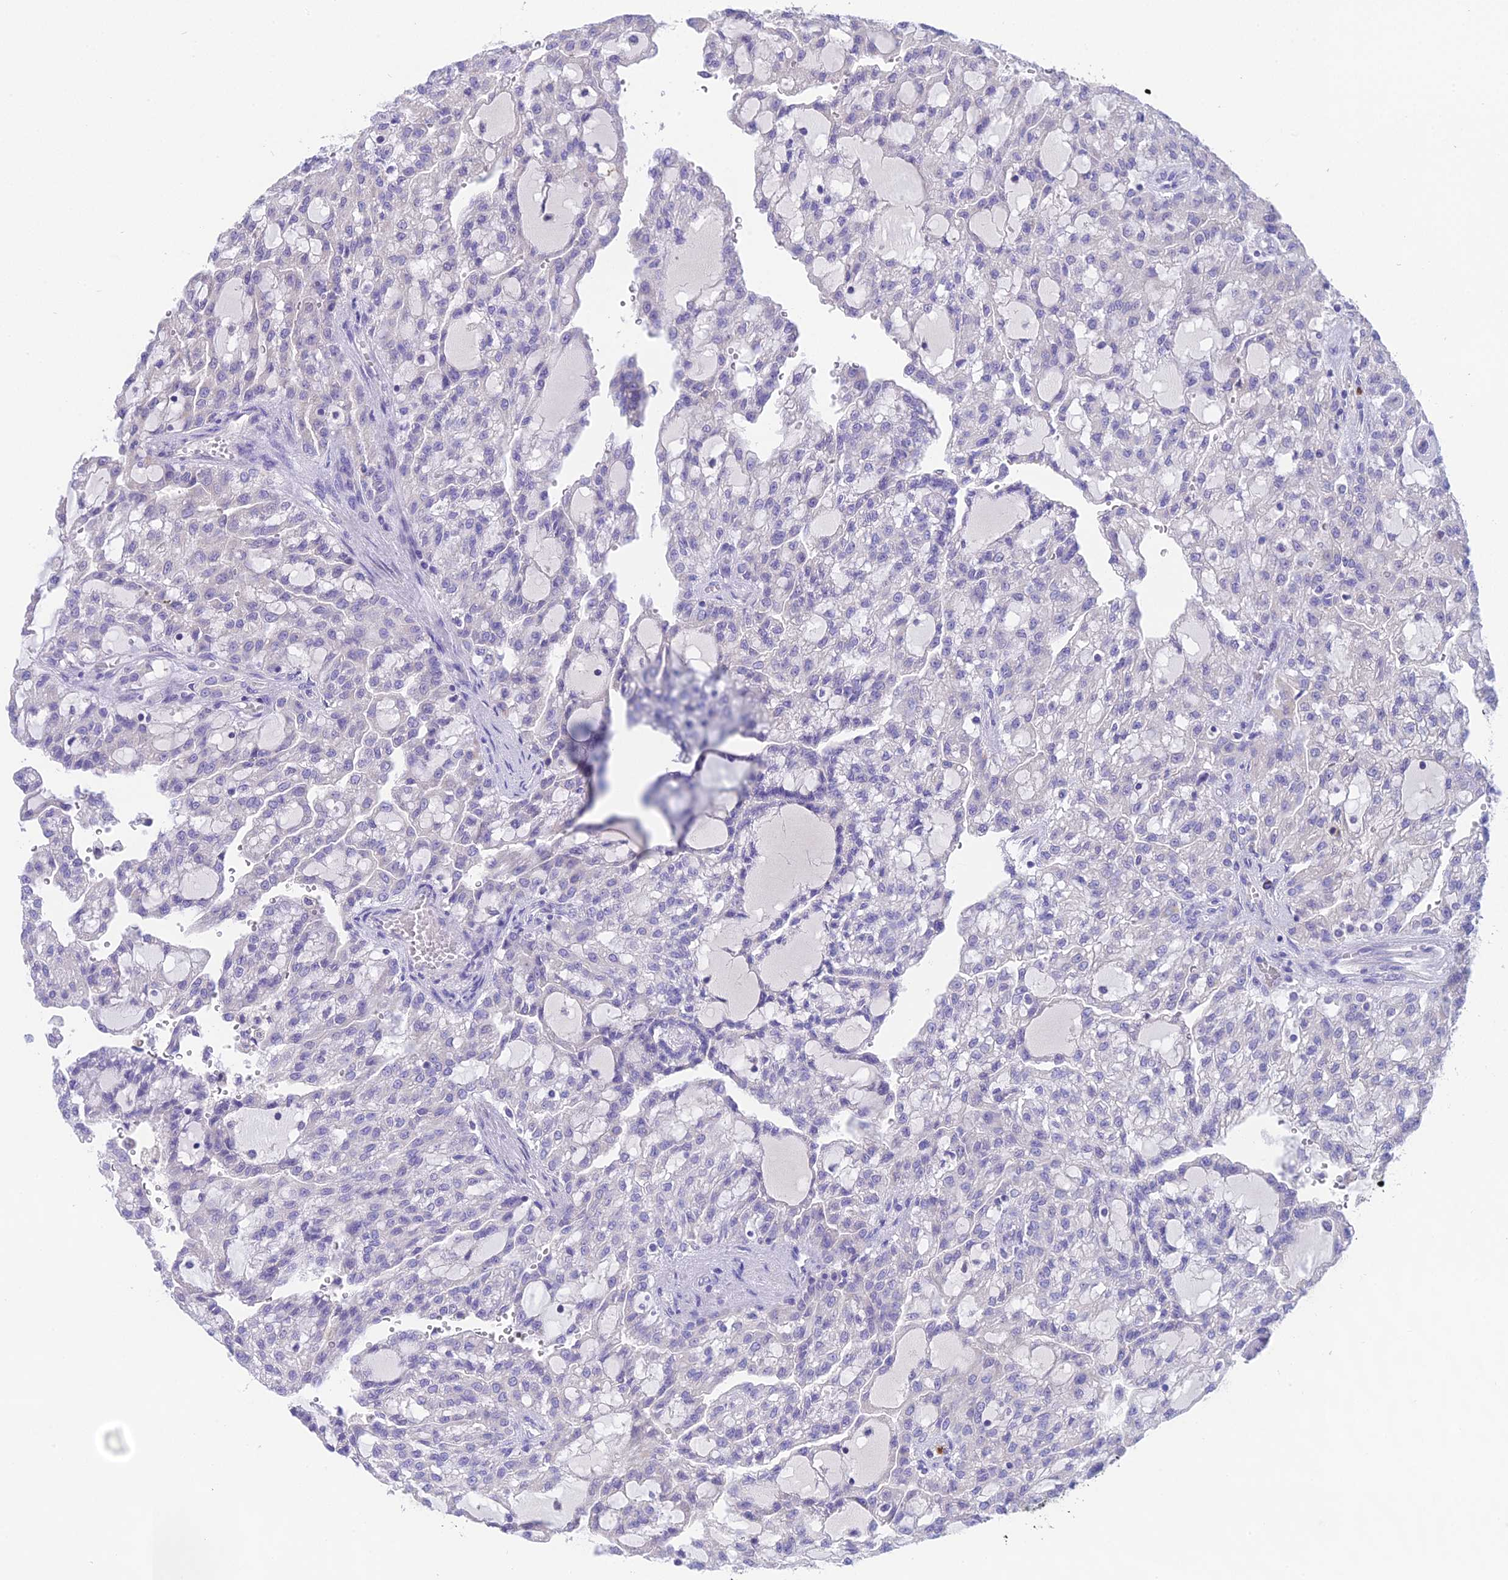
{"staining": {"intensity": "negative", "quantity": "none", "location": "none"}, "tissue": "renal cancer", "cell_type": "Tumor cells", "image_type": "cancer", "snomed": [{"axis": "morphology", "description": "Adenocarcinoma, NOS"}, {"axis": "topography", "description": "Kidney"}], "caption": "This is an immunohistochemistry histopathology image of adenocarcinoma (renal). There is no staining in tumor cells.", "gene": "KIAA0408", "patient": {"sex": "male", "age": 63}}